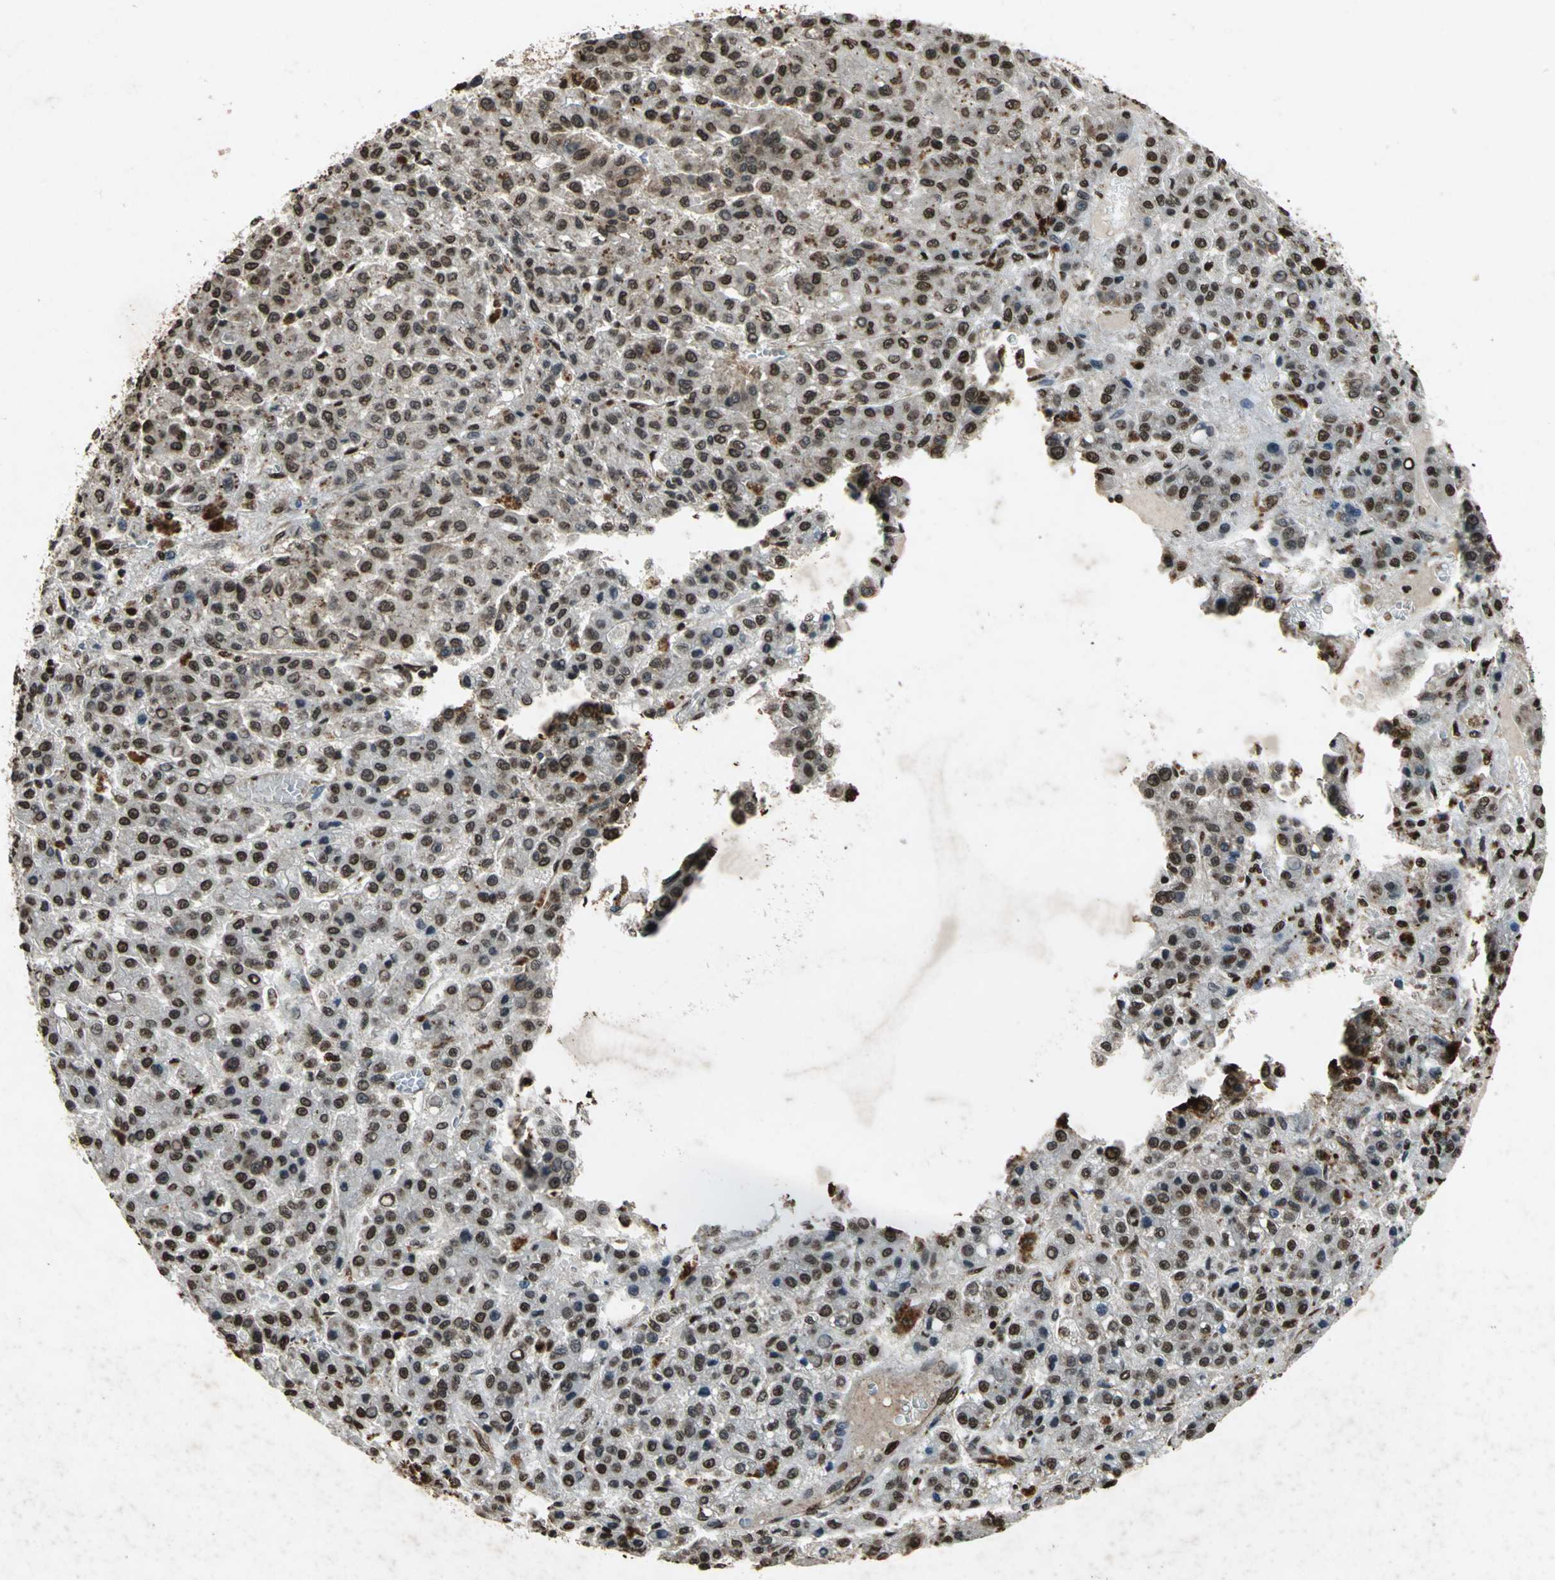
{"staining": {"intensity": "moderate", "quantity": ">75%", "location": "nuclear"}, "tissue": "liver cancer", "cell_type": "Tumor cells", "image_type": "cancer", "snomed": [{"axis": "morphology", "description": "Carcinoma, Hepatocellular, NOS"}, {"axis": "topography", "description": "Liver"}], "caption": "An immunohistochemistry photomicrograph of neoplastic tissue is shown. Protein staining in brown highlights moderate nuclear positivity in liver cancer within tumor cells. (DAB IHC with brightfield microscopy, high magnification).", "gene": "ANP32A", "patient": {"sex": "male", "age": 70}}